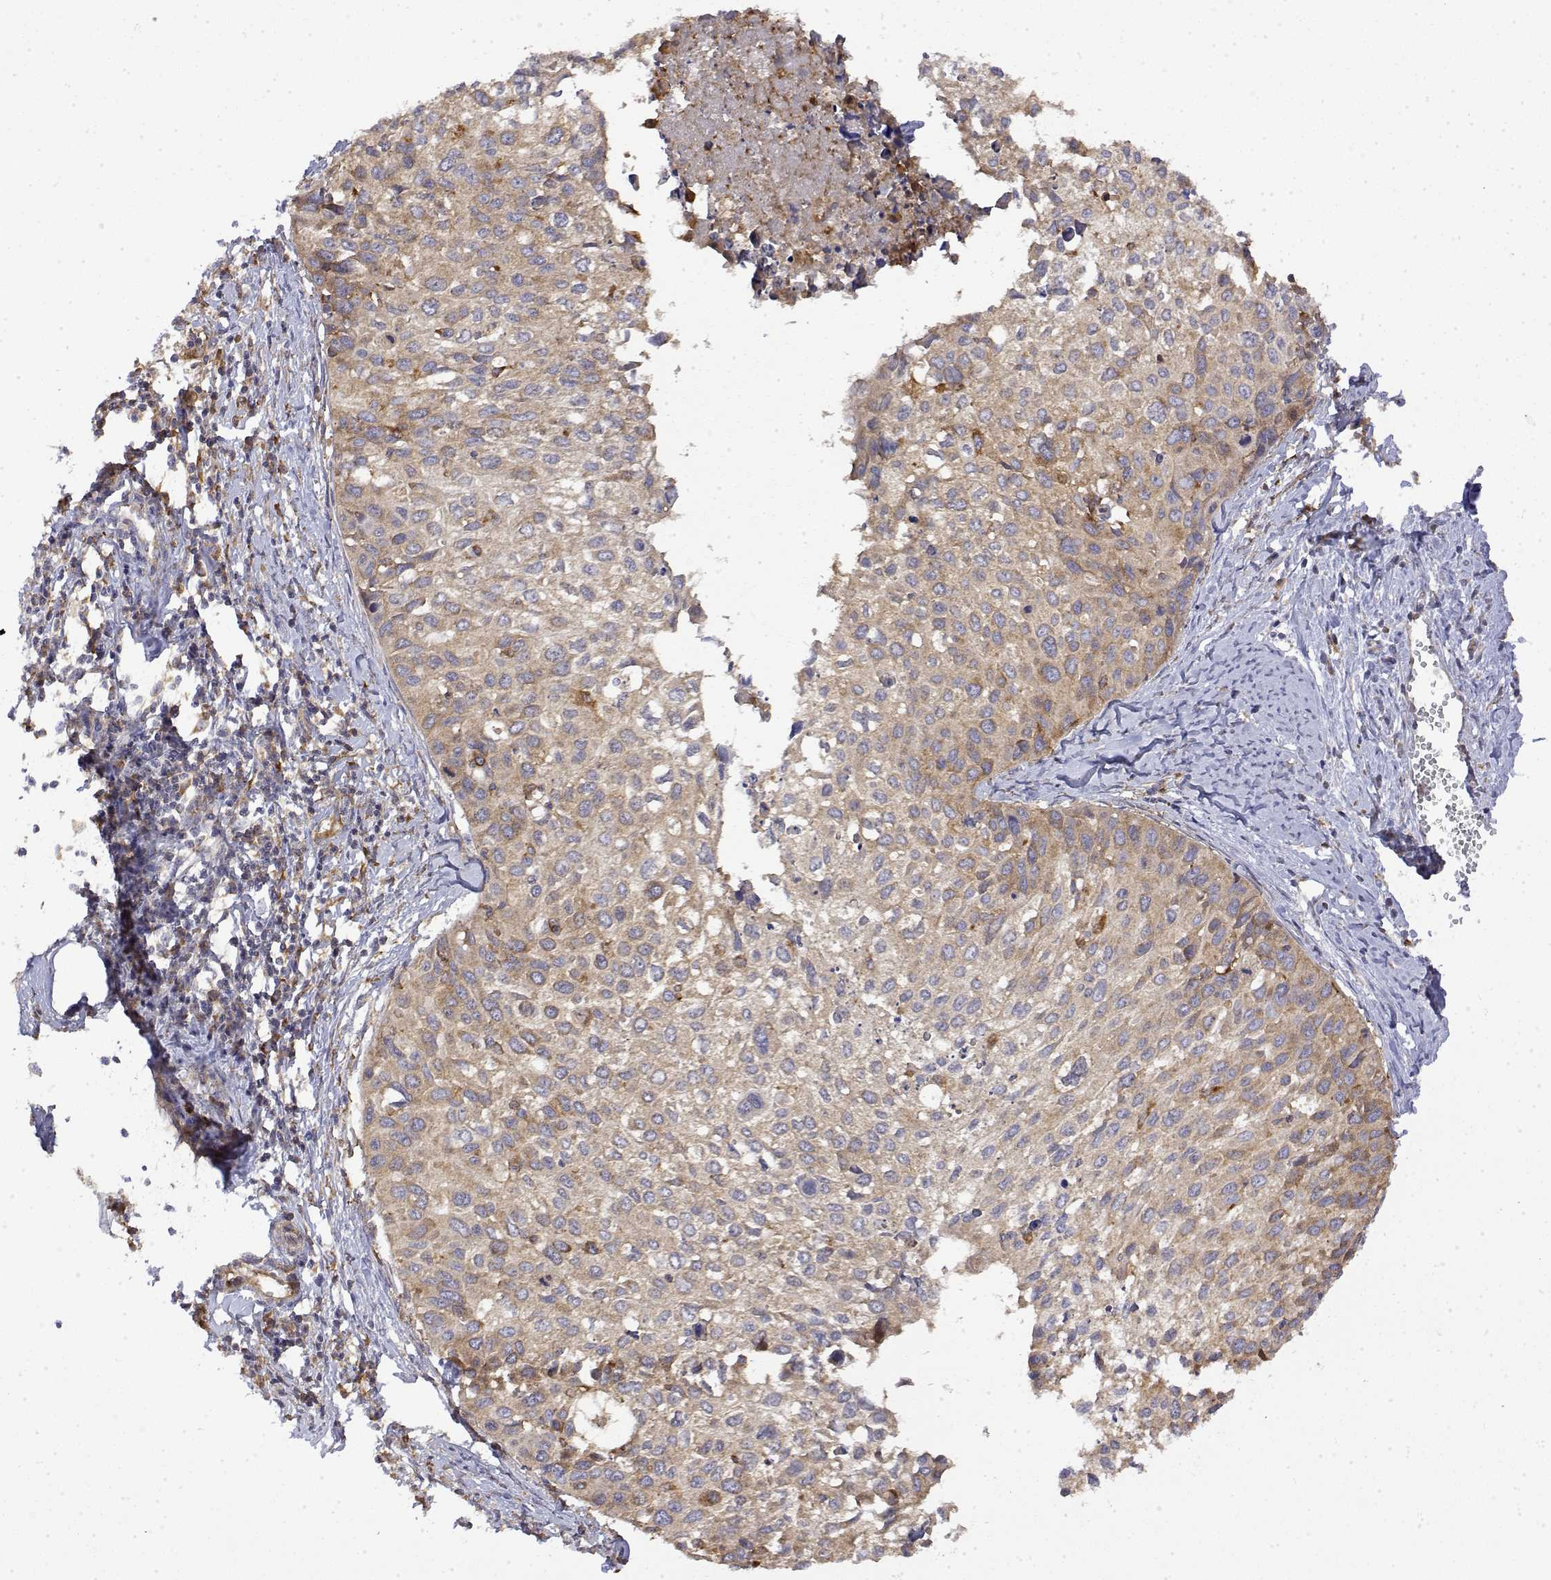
{"staining": {"intensity": "weak", "quantity": "25%-75%", "location": "cytoplasmic/membranous"}, "tissue": "cervical cancer", "cell_type": "Tumor cells", "image_type": "cancer", "snomed": [{"axis": "morphology", "description": "Squamous cell carcinoma, NOS"}, {"axis": "topography", "description": "Cervix"}], "caption": "Weak cytoplasmic/membranous positivity for a protein is seen in about 25%-75% of tumor cells of cervical squamous cell carcinoma using immunohistochemistry (IHC).", "gene": "PACSIN2", "patient": {"sex": "female", "age": 50}}